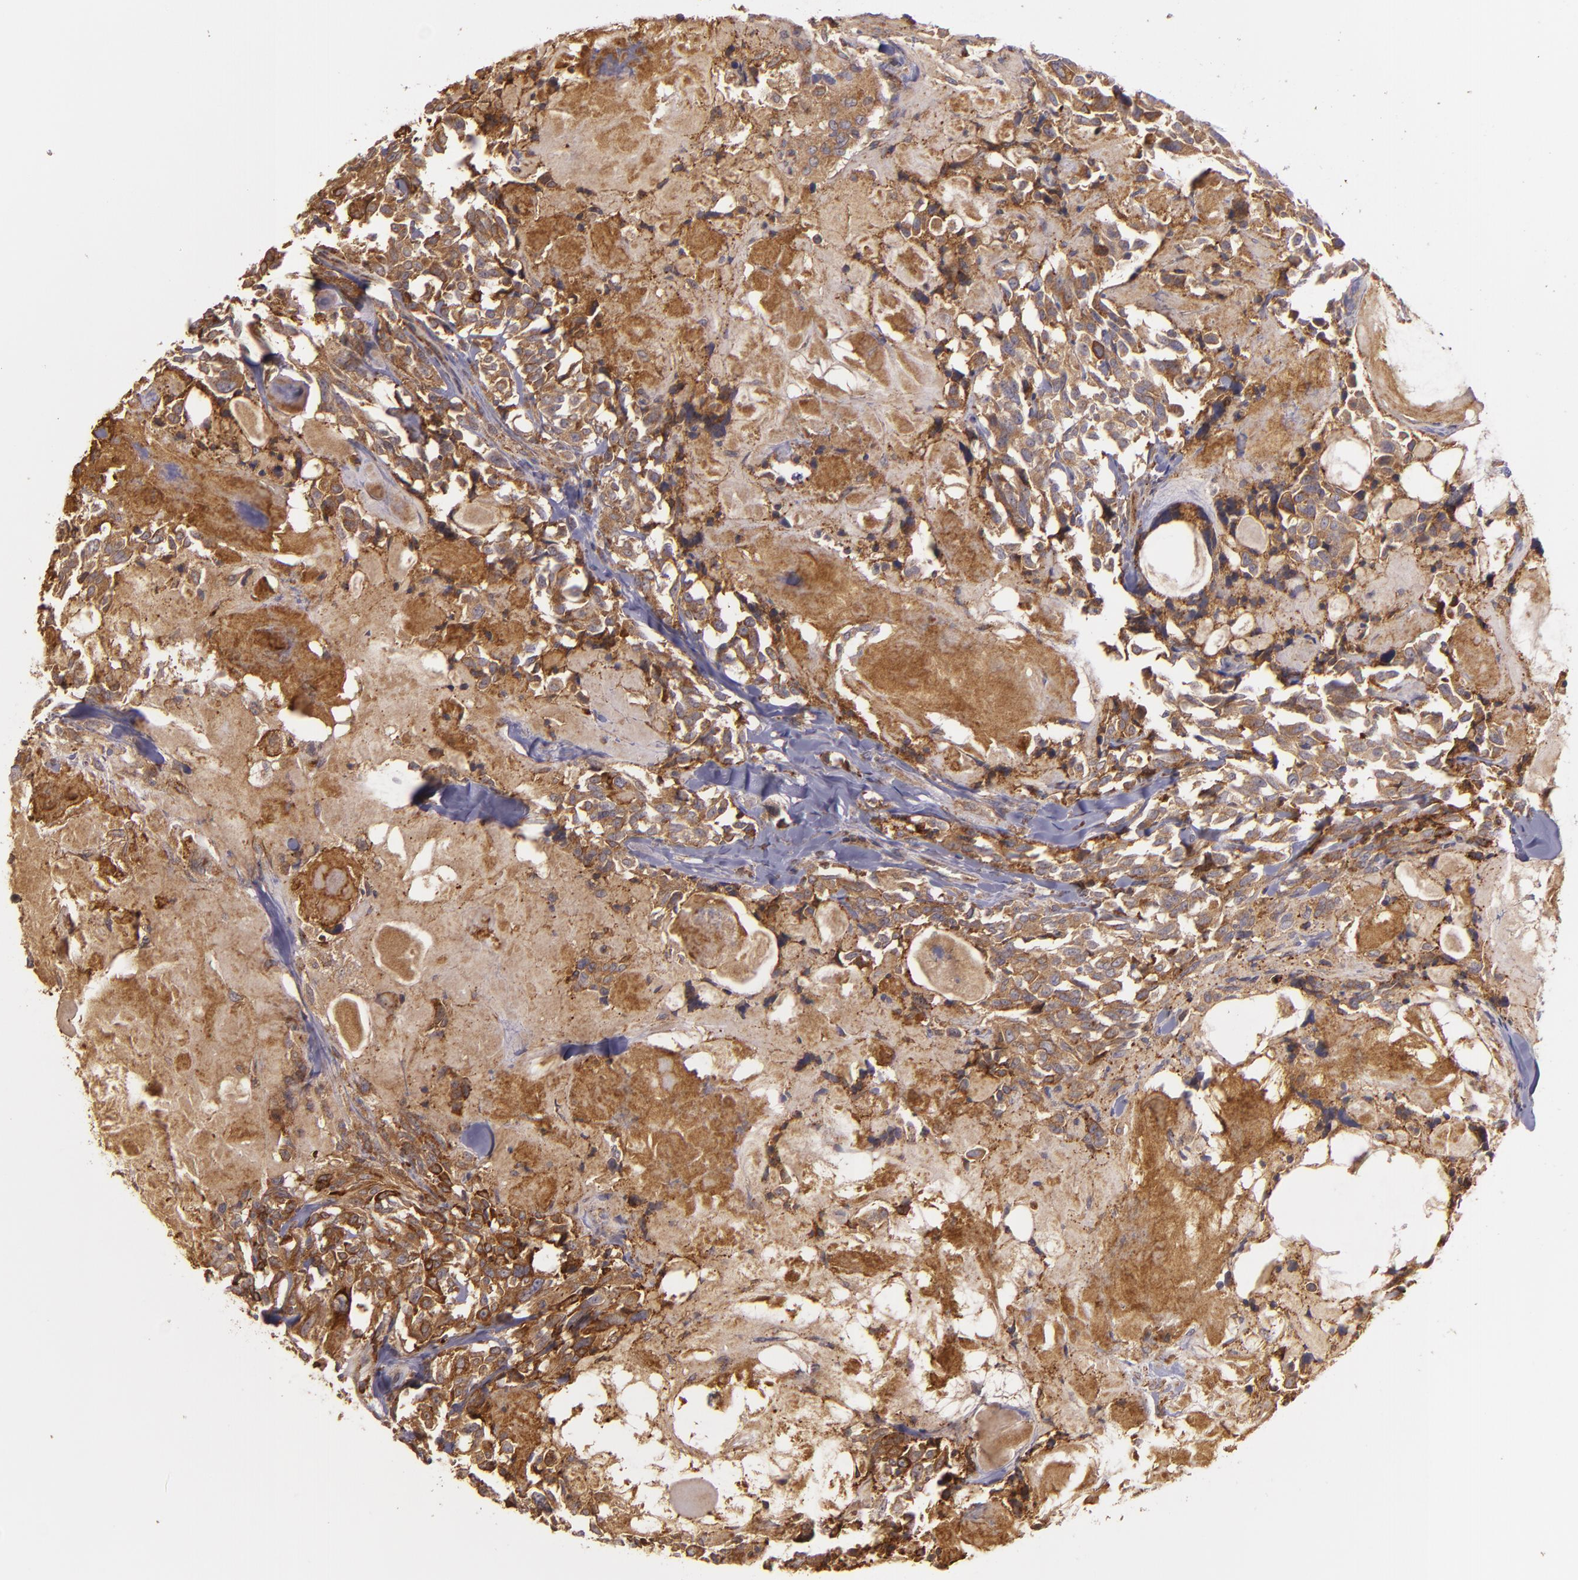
{"staining": {"intensity": "strong", "quantity": ">75%", "location": "cytoplasmic/membranous"}, "tissue": "thyroid cancer", "cell_type": "Tumor cells", "image_type": "cancer", "snomed": [{"axis": "morphology", "description": "Carcinoma, NOS"}, {"axis": "morphology", "description": "Carcinoid, malignant, NOS"}, {"axis": "topography", "description": "Thyroid gland"}], "caption": "An IHC micrograph of tumor tissue is shown. Protein staining in brown shows strong cytoplasmic/membranous positivity in thyroid cancer within tumor cells. The protein is shown in brown color, while the nuclei are stained blue.", "gene": "ECE1", "patient": {"sex": "male", "age": 33}}